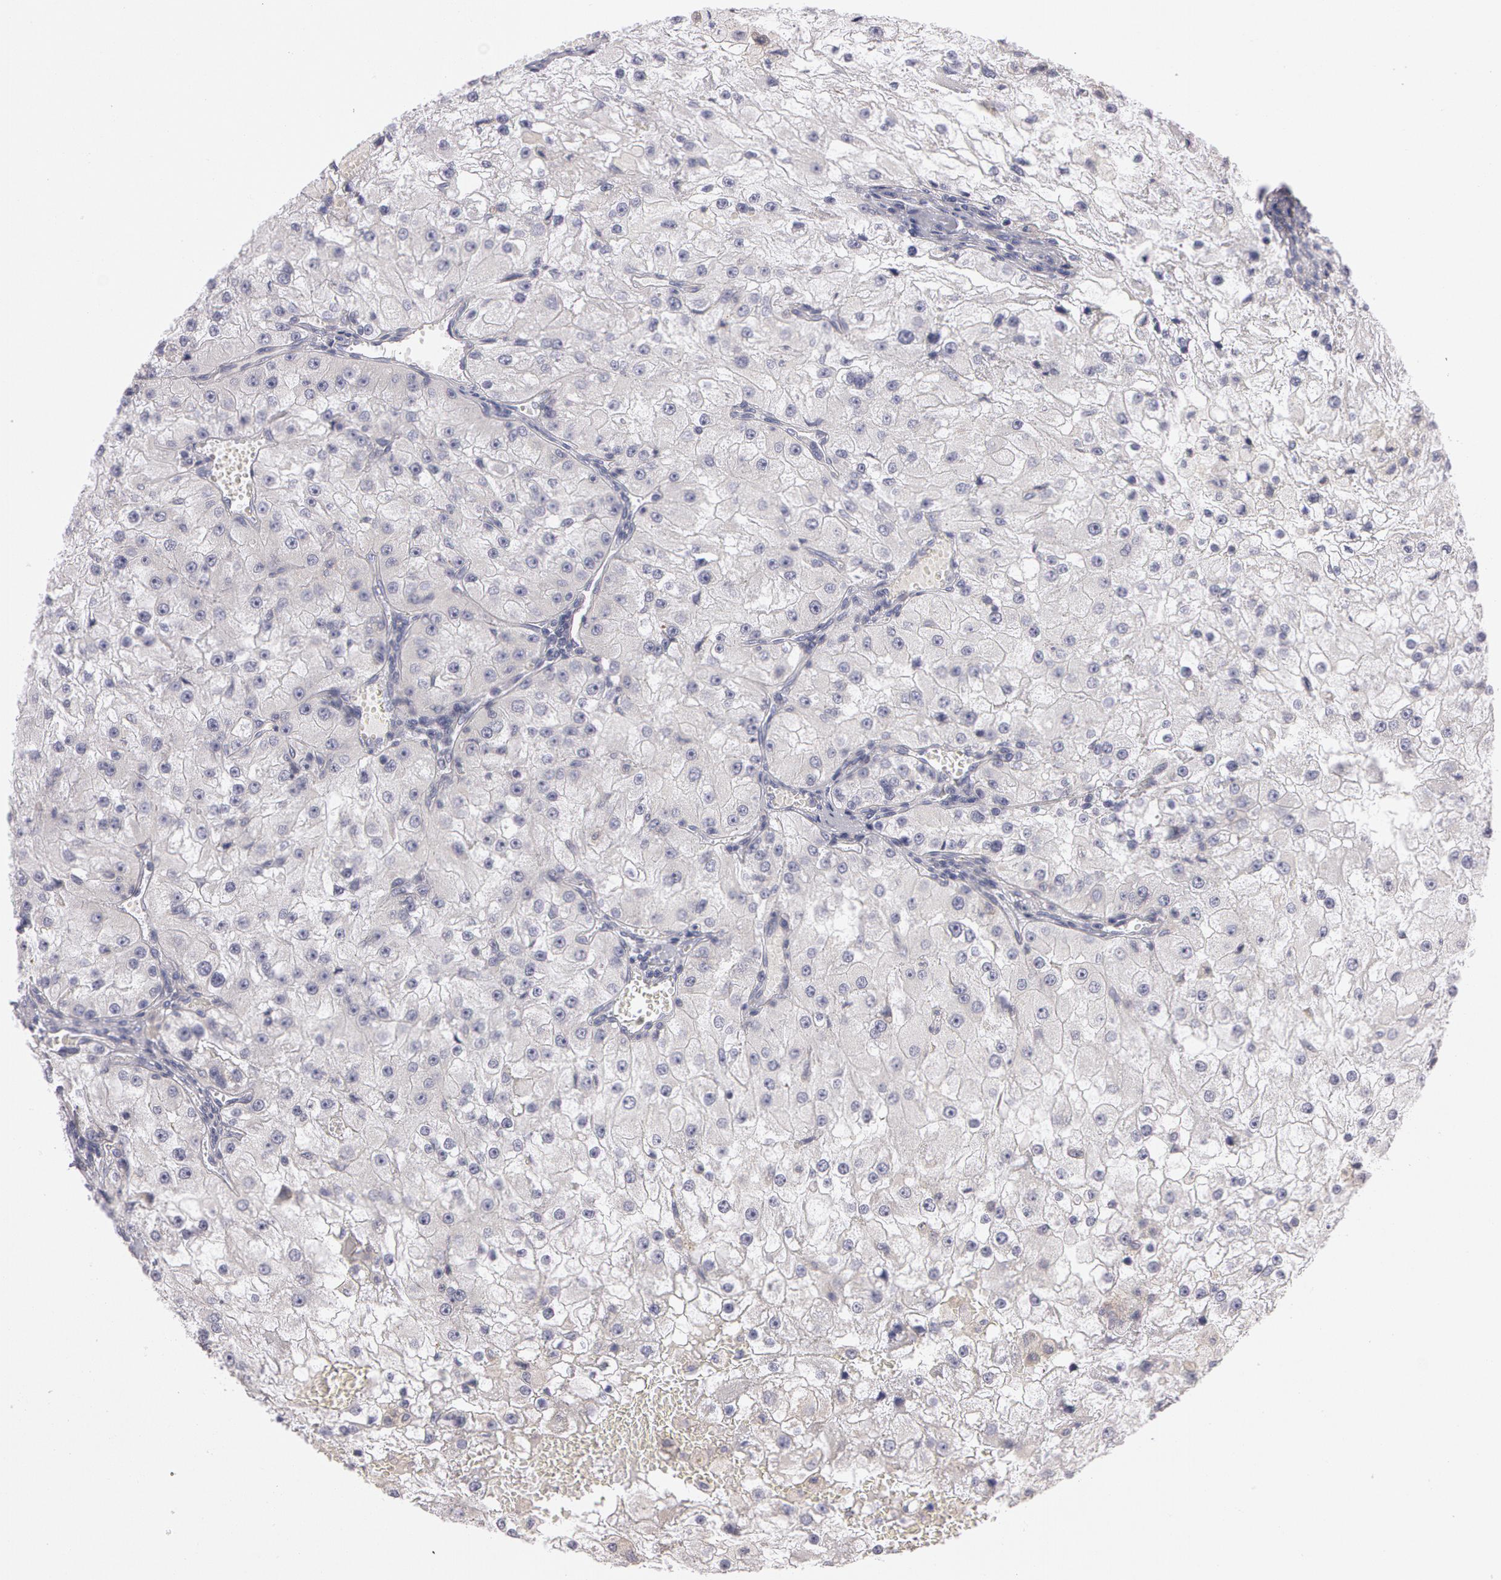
{"staining": {"intensity": "negative", "quantity": "none", "location": "none"}, "tissue": "renal cancer", "cell_type": "Tumor cells", "image_type": "cancer", "snomed": [{"axis": "morphology", "description": "Adenocarcinoma, NOS"}, {"axis": "topography", "description": "Kidney"}], "caption": "Tumor cells are negative for protein expression in human renal cancer. The staining was performed using DAB (3,3'-diaminobenzidine) to visualize the protein expression in brown, while the nuclei were stained in blue with hematoxylin (Magnification: 20x).", "gene": "NEK9", "patient": {"sex": "female", "age": 74}}